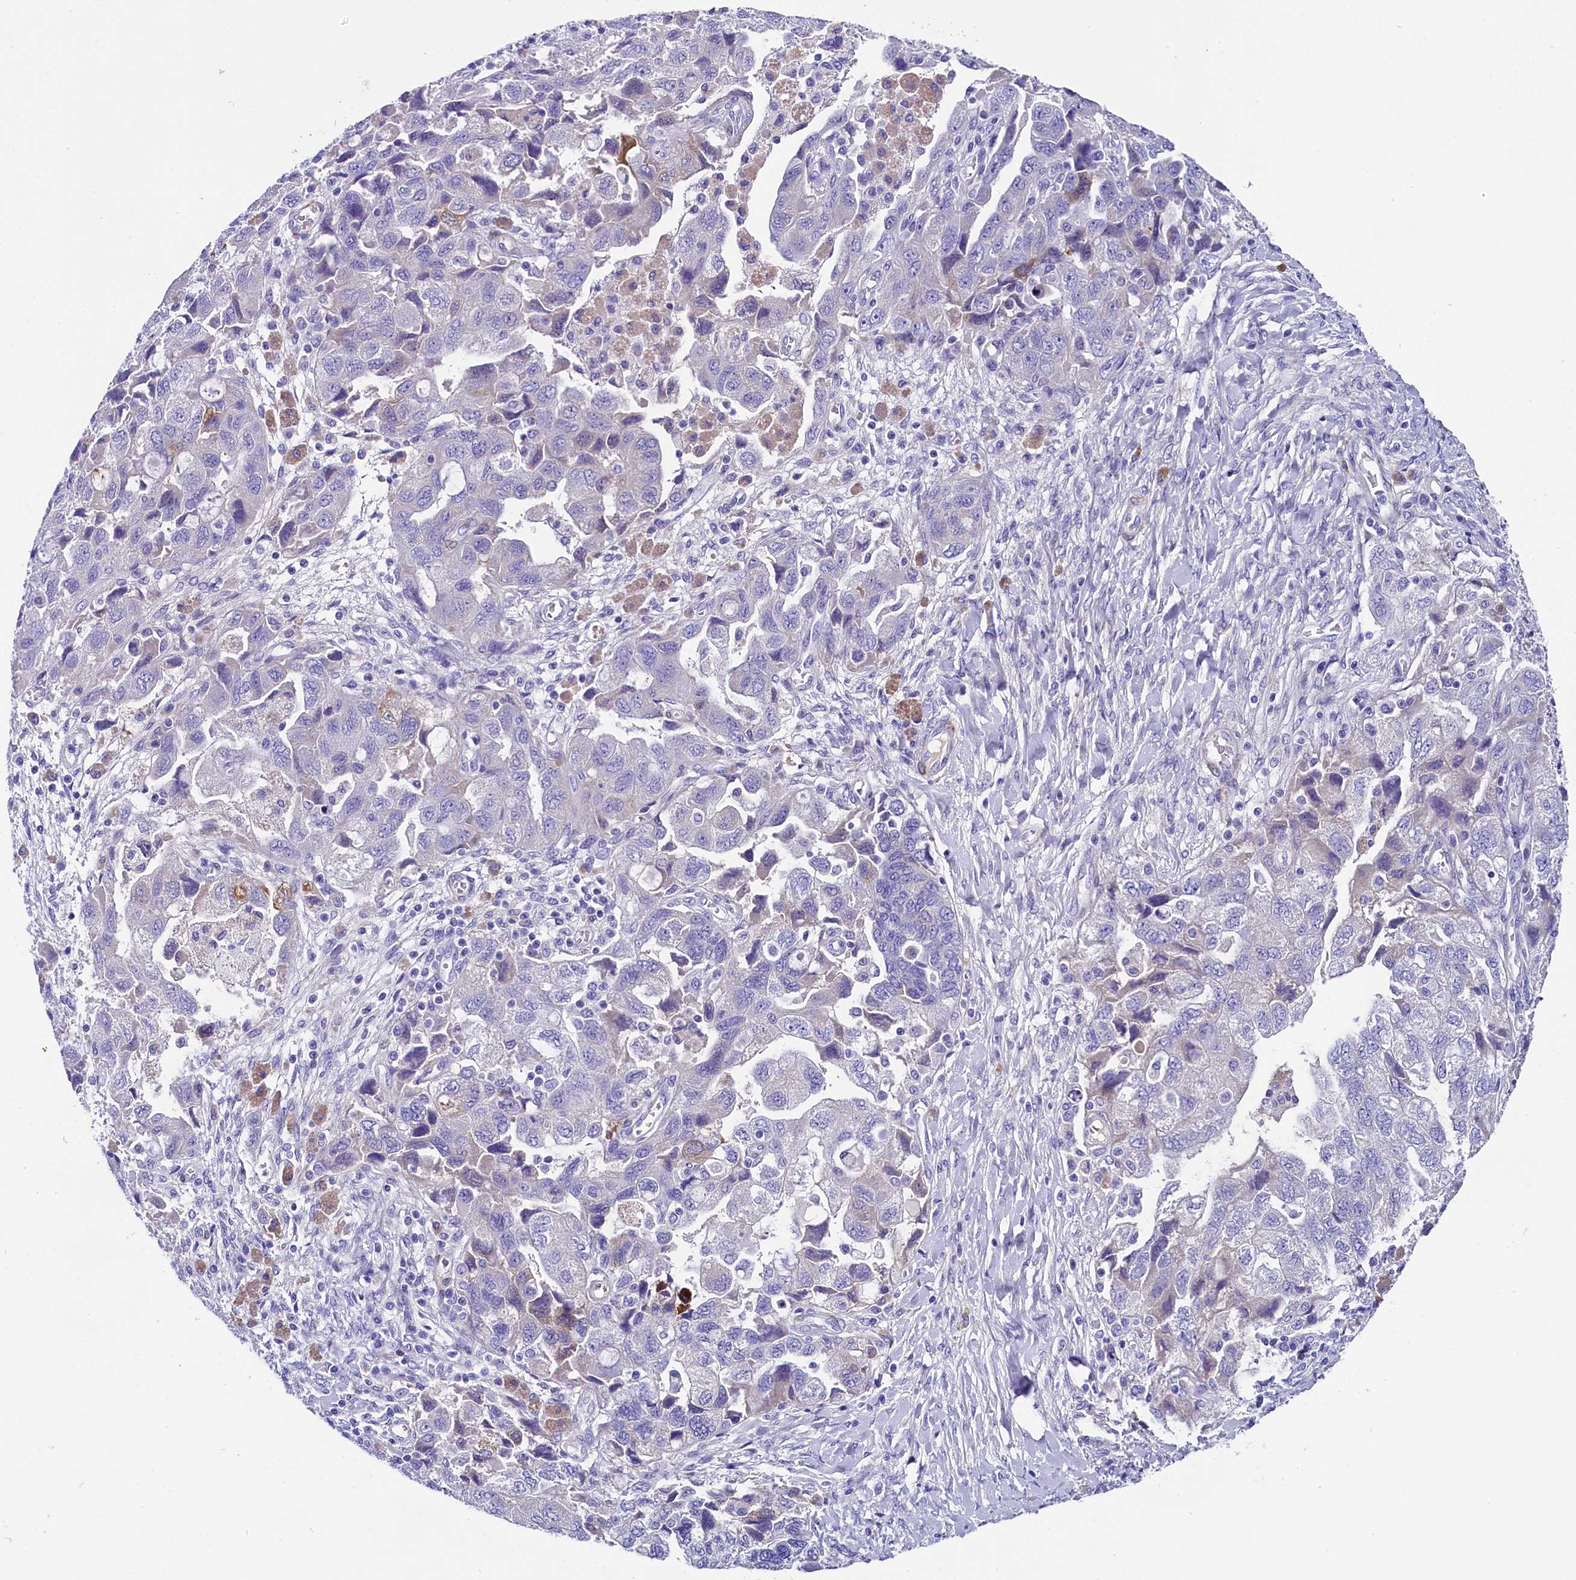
{"staining": {"intensity": "negative", "quantity": "none", "location": "none"}, "tissue": "ovarian cancer", "cell_type": "Tumor cells", "image_type": "cancer", "snomed": [{"axis": "morphology", "description": "Carcinoma, NOS"}, {"axis": "morphology", "description": "Cystadenocarcinoma, serous, NOS"}, {"axis": "topography", "description": "Ovary"}], "caption": "The immunohistochemistry (IHC) histopathology image has no significant positivity in tumor cells of ovarian carcinoma tissue. The staining is performed using DAB brown chromogen with nuclei counter-stained in using hematoxylin.", "gene": "SOD3", "patient": {"sex": "female", "age": 69}}